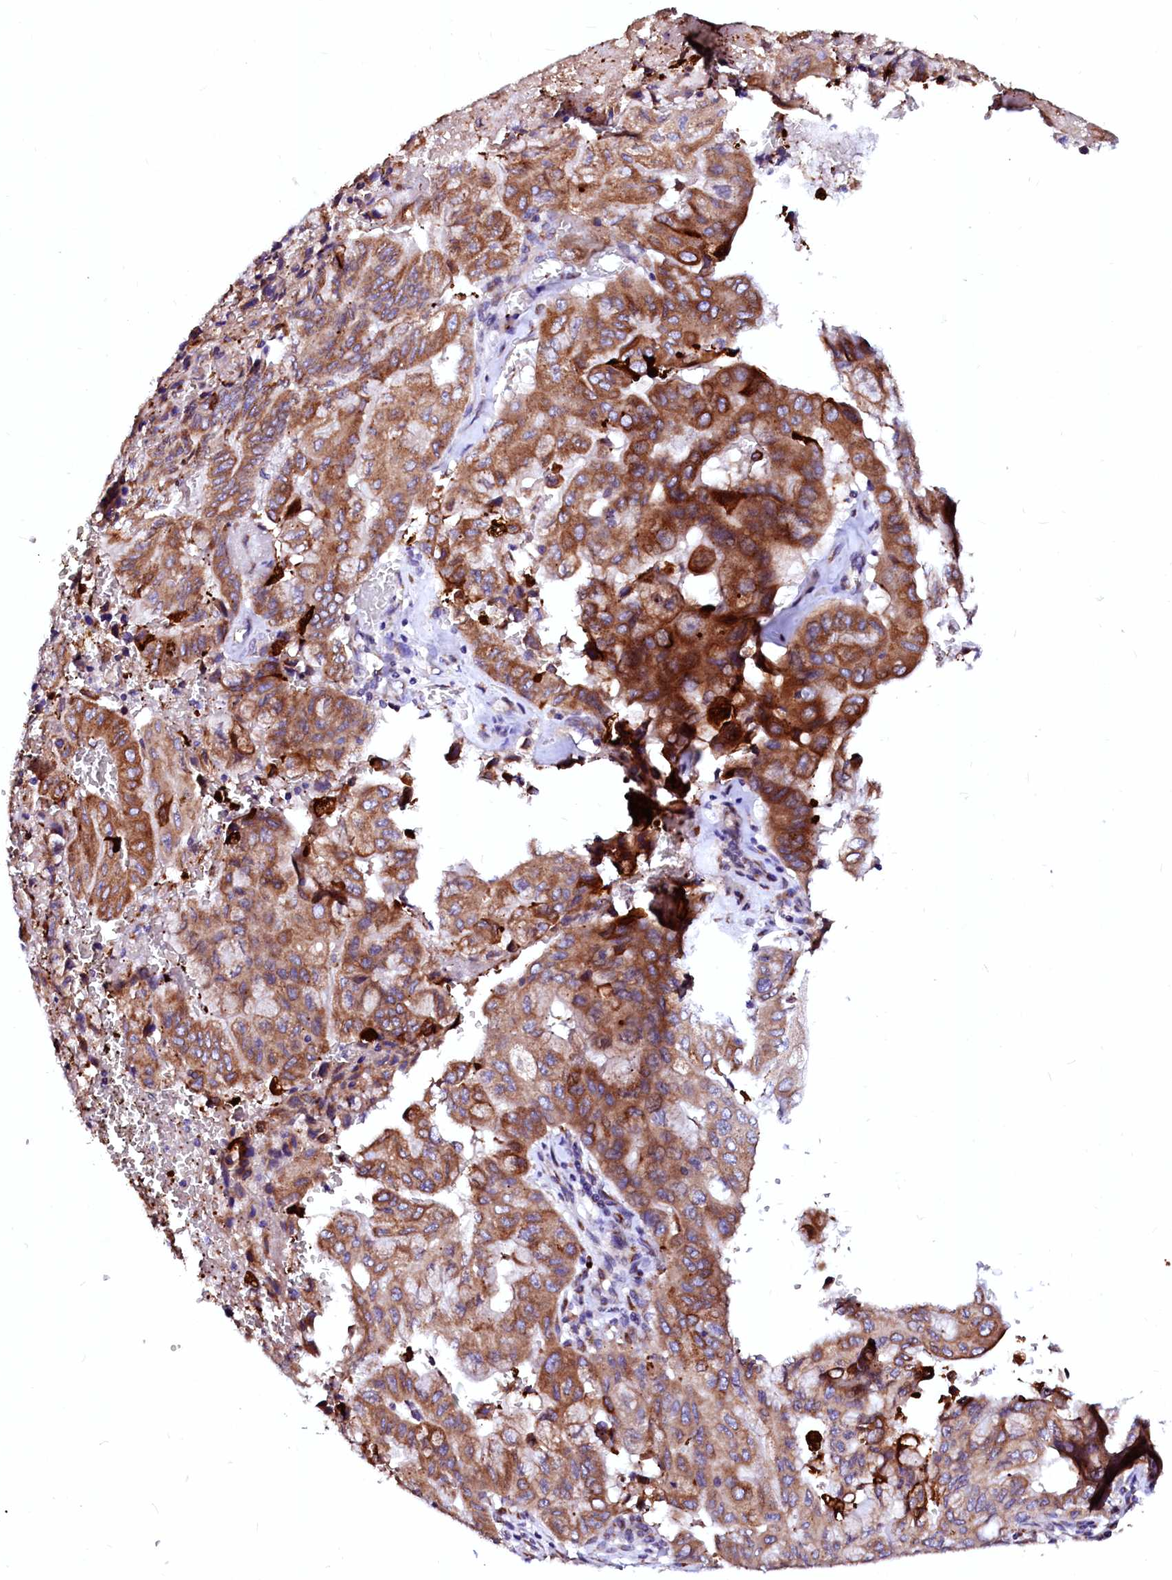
{"staining": {"intensity": "moderate", "quantity": ">75%", "location": "cytoplasmic/membranous"}, "tissue": "pancreatic cancer", "cell_type": "Tumor cells", "image_type": "cancer", "snomed": [{"axis": "morphology", "description": "Adenocarcinoma, NOS"}, {"axis": "topography", "description": "Pancreas"}], "caption": "Pancreatic cancer stained with DAB (3,3'-diaminobenzidine) immunohistochemistry (IHC) exhibits medium levels of moderate cytoplasmic/membranous expression in about >75% of tumor cells.", "gene": "LMAN1", "patient": {"sex": "male", "age": 51}}